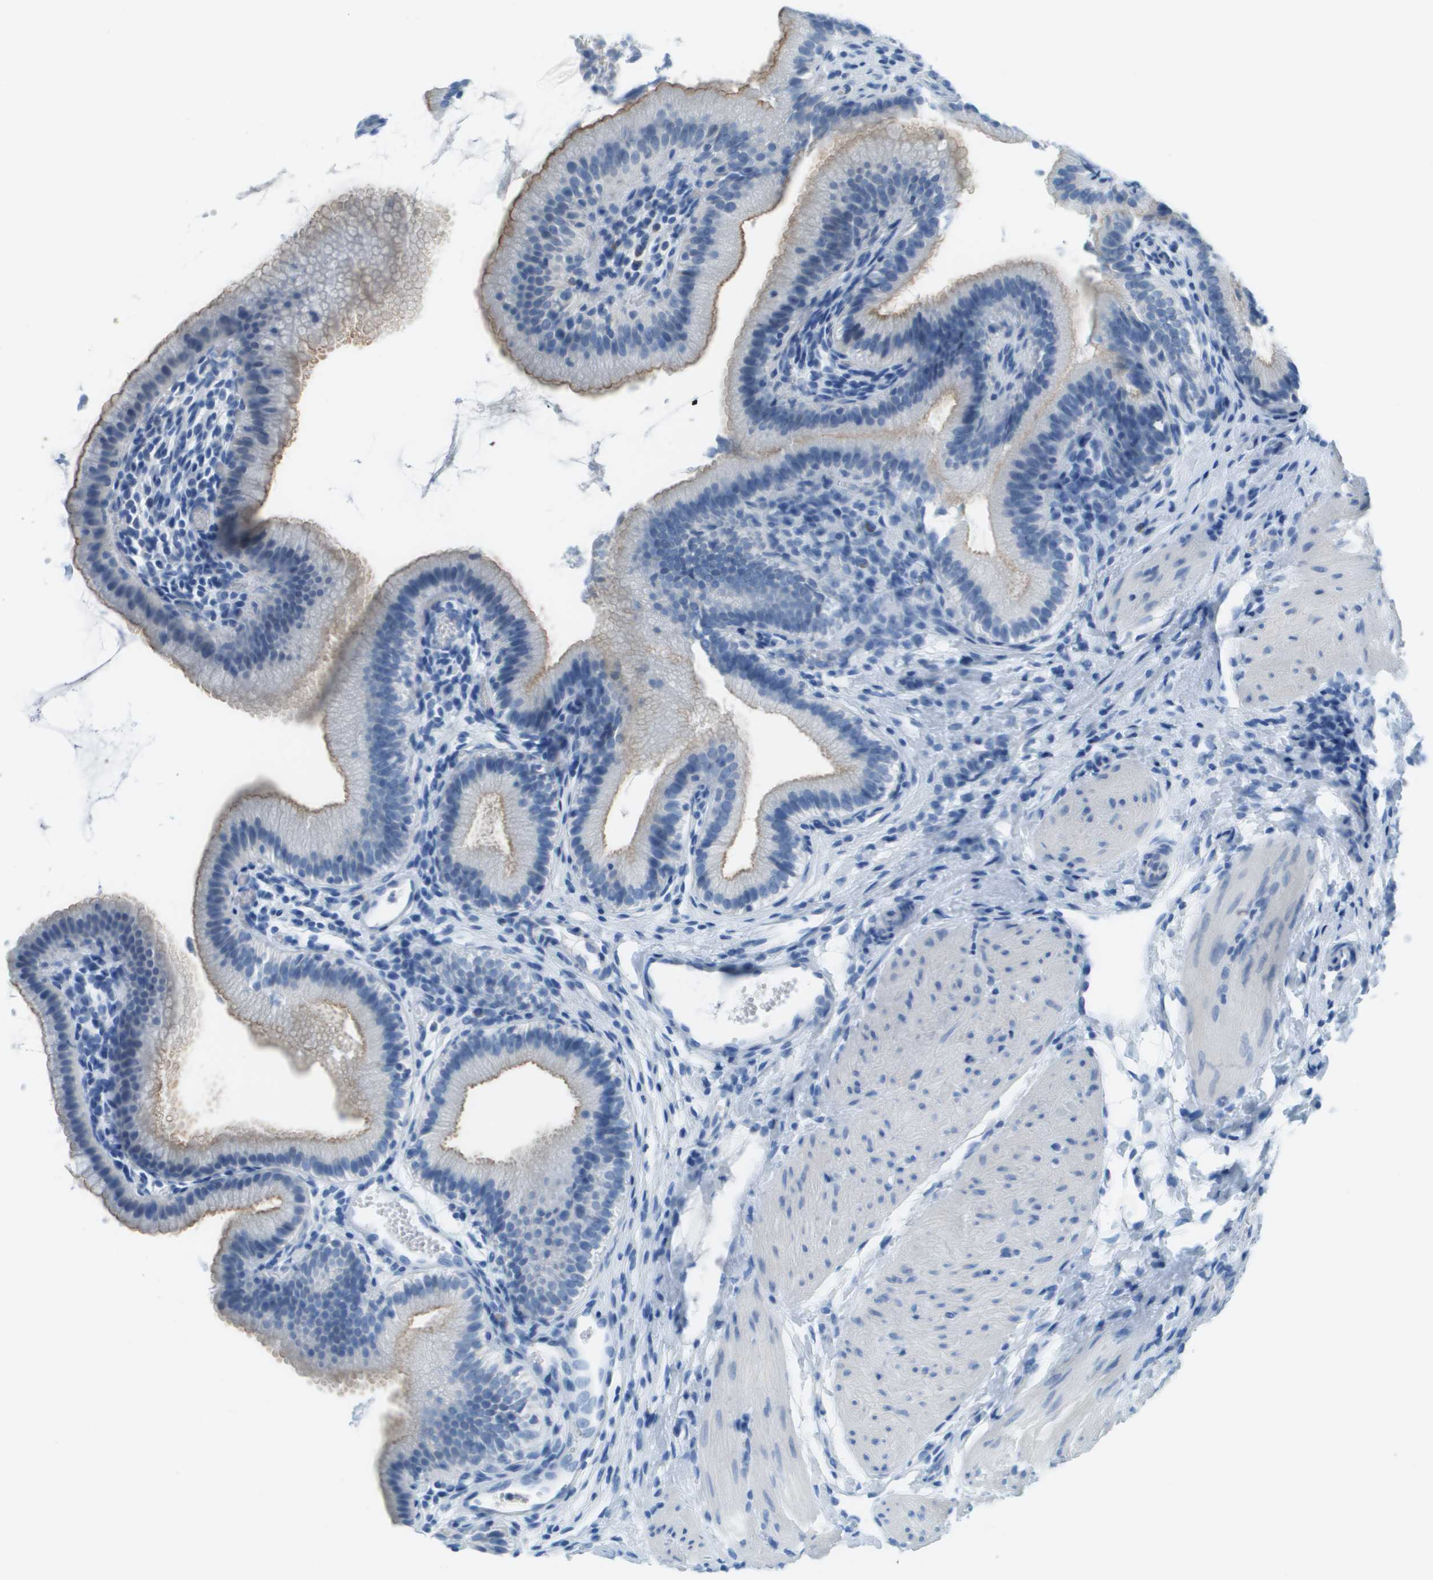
{"staining": {"intensity": "moderate", "quantity": ">75%", "location": "cytoplasmic/membranous"}, "tissue": "gallbladder", "cell_type": "Glandular cells", "image_type": "normal", "snomed": [{"axis": "morphology", "description": "Normal tissue, NOS"}, {"axis": "topography", "description": "Gallbladder"}], "caption": "High-power microscopy captured an IHC photomicrograph of benign gallbladder, revealing moderate cytoplasmic/membranous positivity in about >75% of glandular cells. Nuclei are stained in blue.", "gene": "CDHR2", "patient": {"sex": "female", "age": 26}}